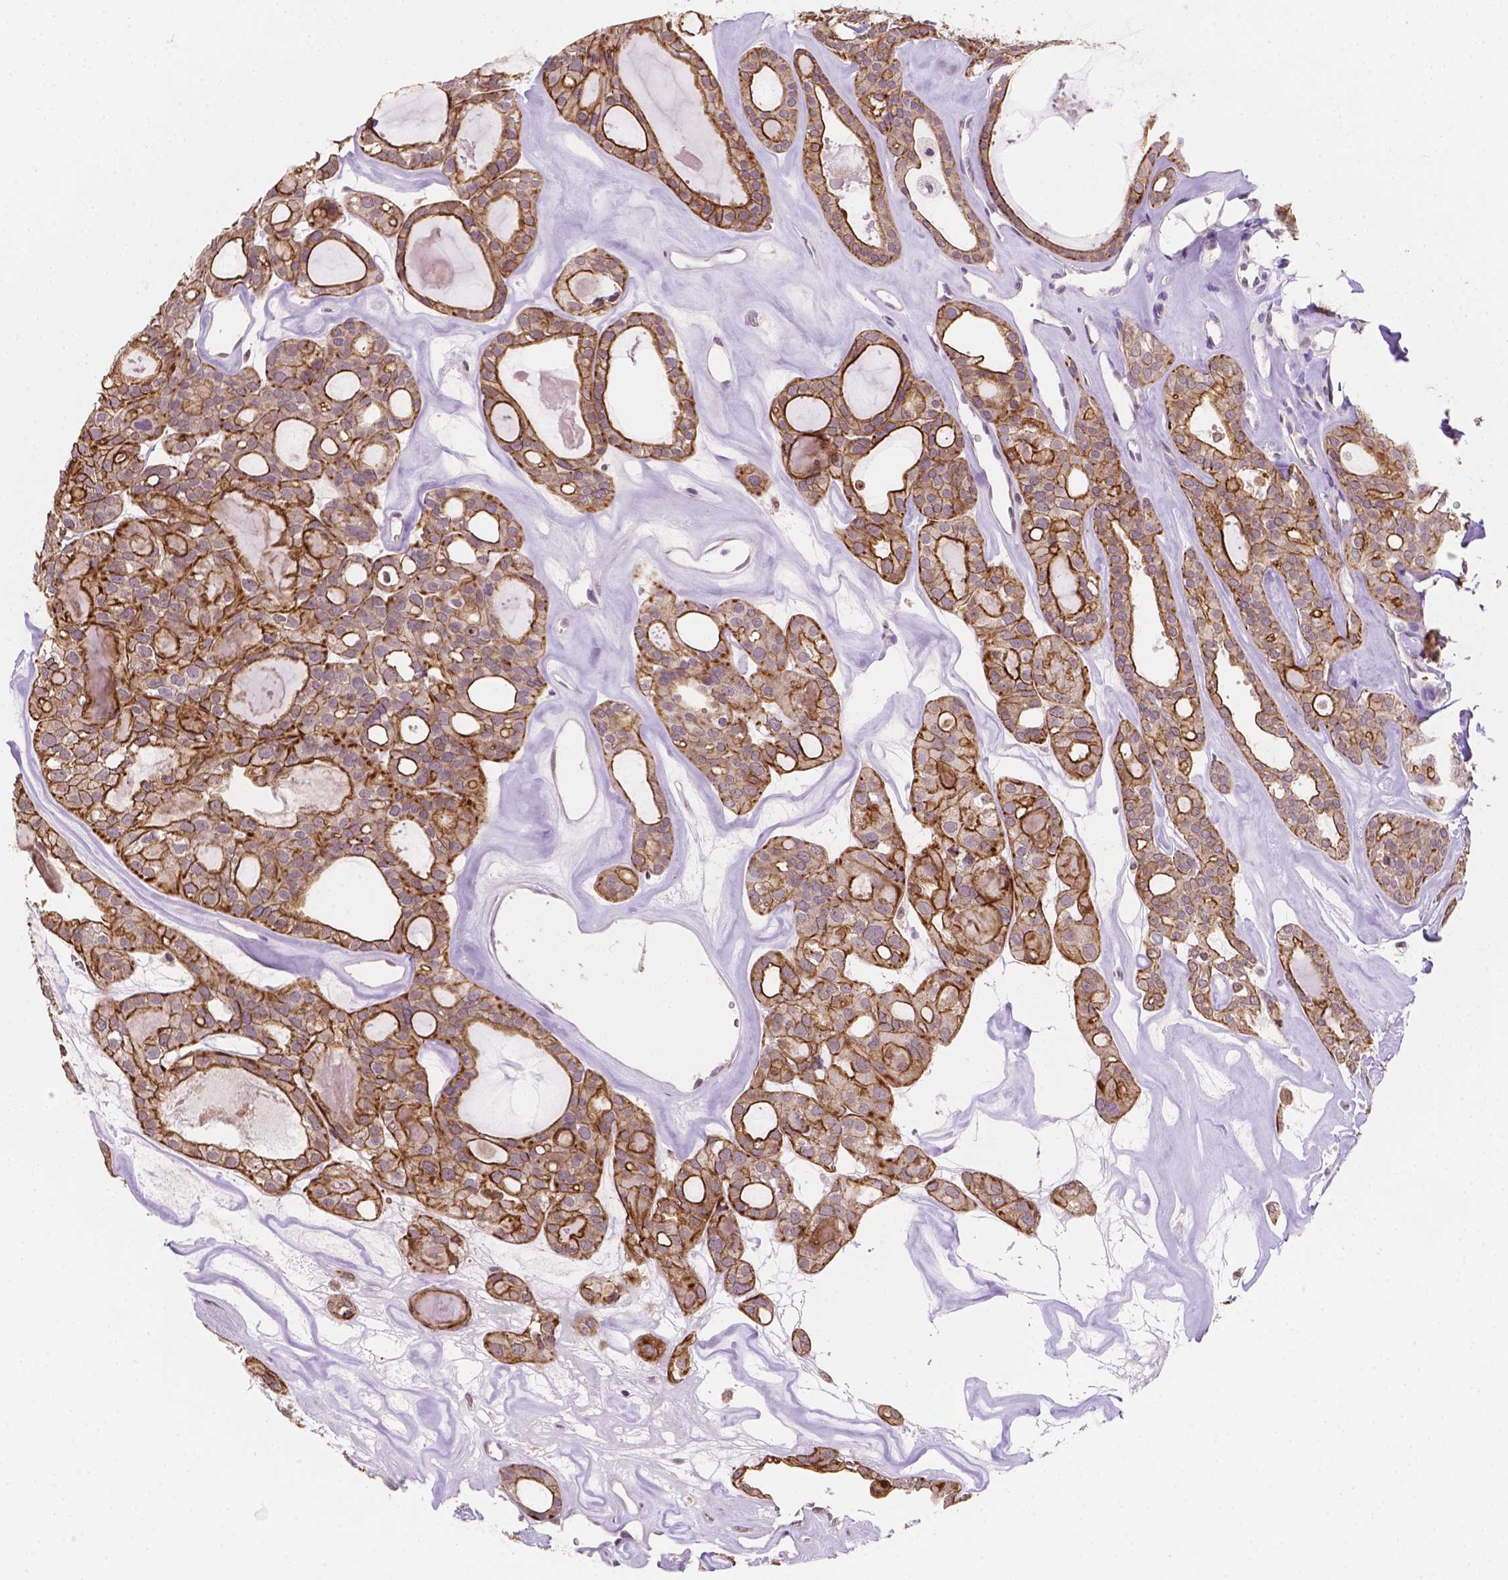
{"staining": {"intensity": "strong", "quantity": ">75%", "location": "cytoplasmic/membranous"}, "tissue": "thyroid cancer", "cell_type": "Tumor cells", "image_type": "cancer", "snomed": [{"axis": "morphology", "description": "Follicular adenoma carcinoma, NOS"}, {"axis": "topography", "description": "Thyroid gland"}], "caption": "Human thyroid cancer stained with a protein marker displays strong staining in tumor cells.", "gene": "SHLD3", "patient": {"sex": "male", "age": 75}}